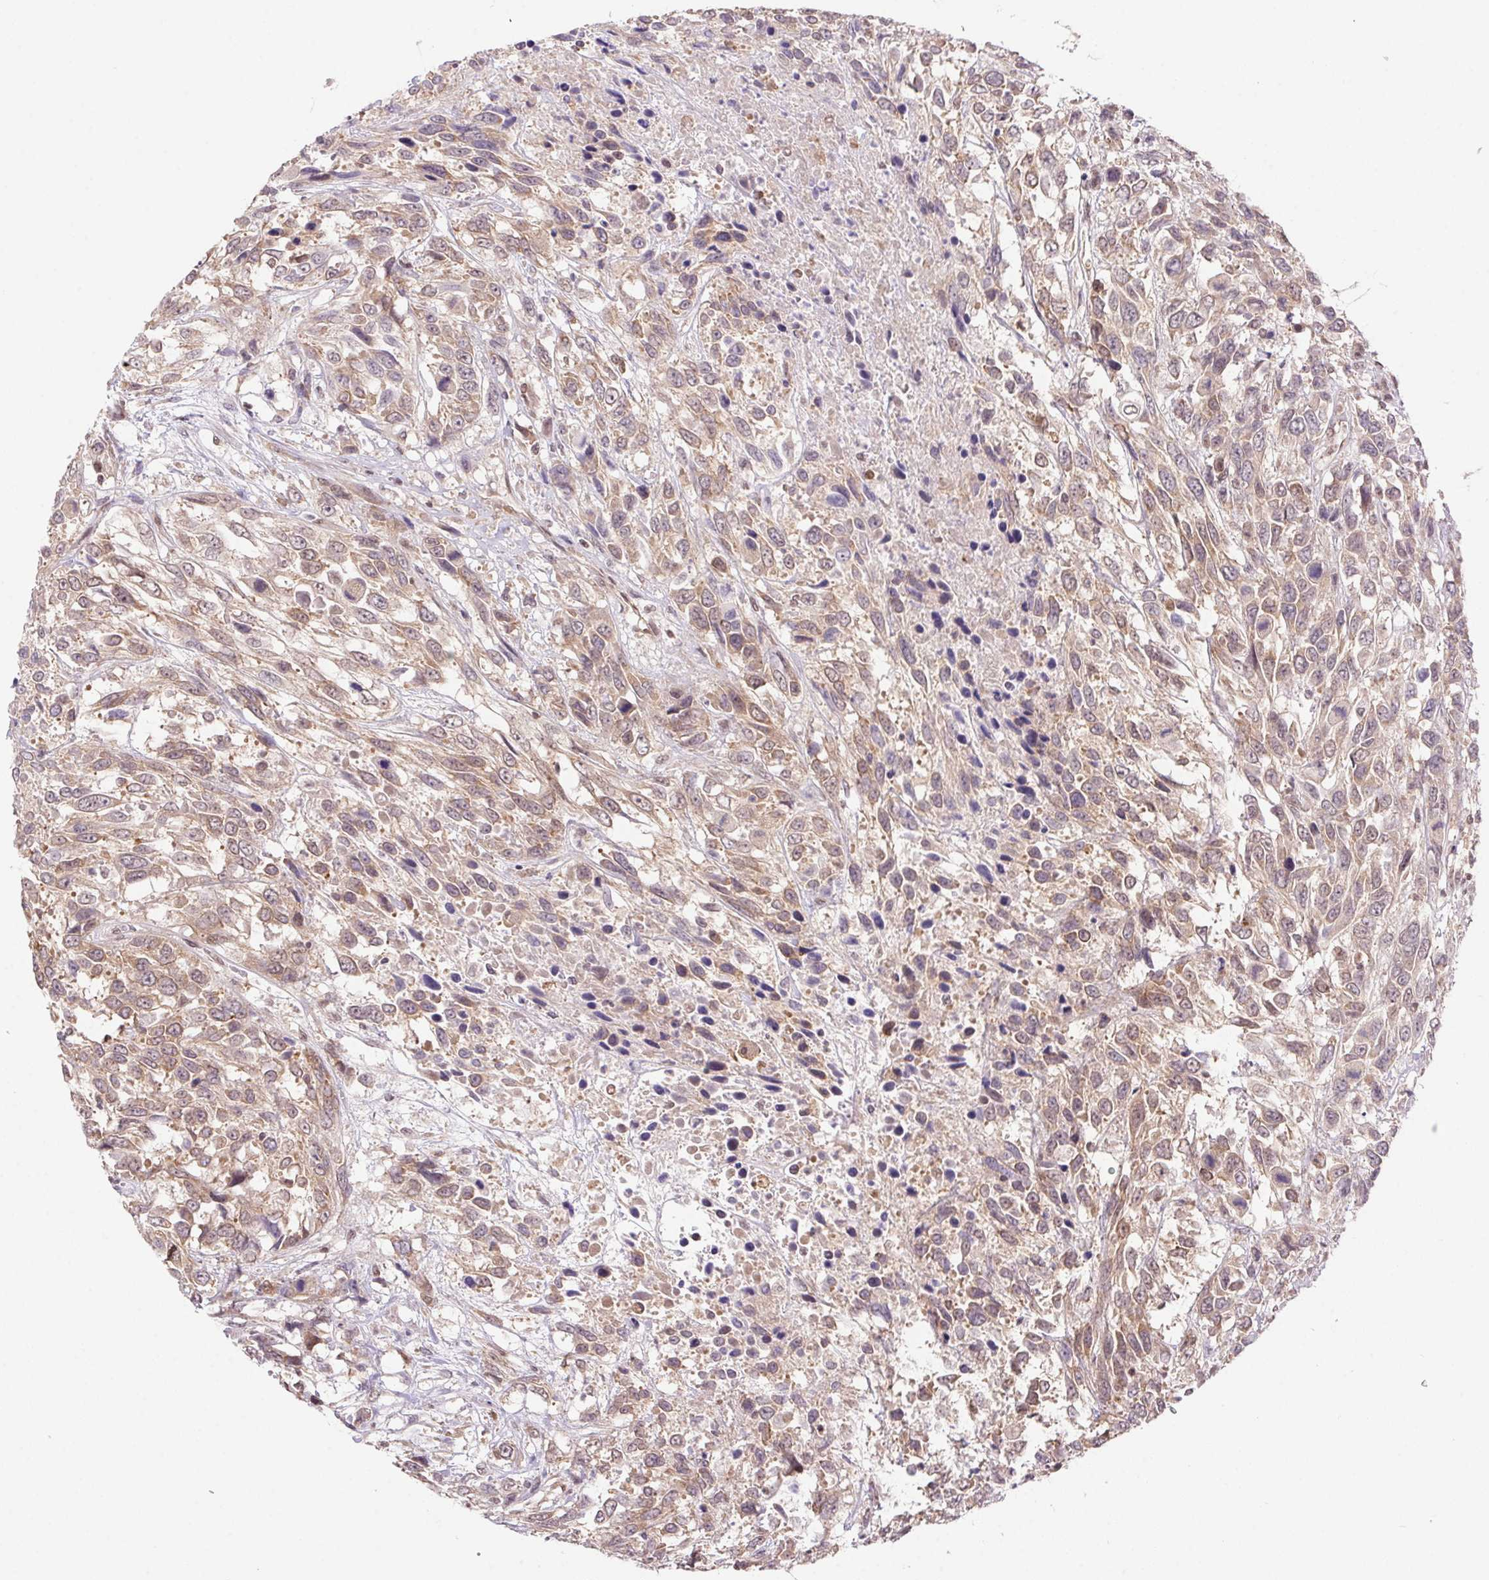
{"staining": {"intensity": "weak", "quantity": ">75%", "location": "cytoplasmic/membranous,nuclear"}, "tissue": "urothelial cancer", "cell_type": "Tumor cells", "image_type": "cancer", "snomed": [{"axis": "morphology", "description": "Urothelial carcinoma, High grade"}, {"axis": "topography", "description": "Urinary bladder"}], "caption": "Immunohistochemistry image of urothelial carcinoma (high-grade) stained for a protein (brown), which exhibits low levels of weak cytoplasmic/membranous and nuclear positivity in about >75% of tumor cells.", "gene": "DDX17", "patient": {"sex": "female", "age": 70}}